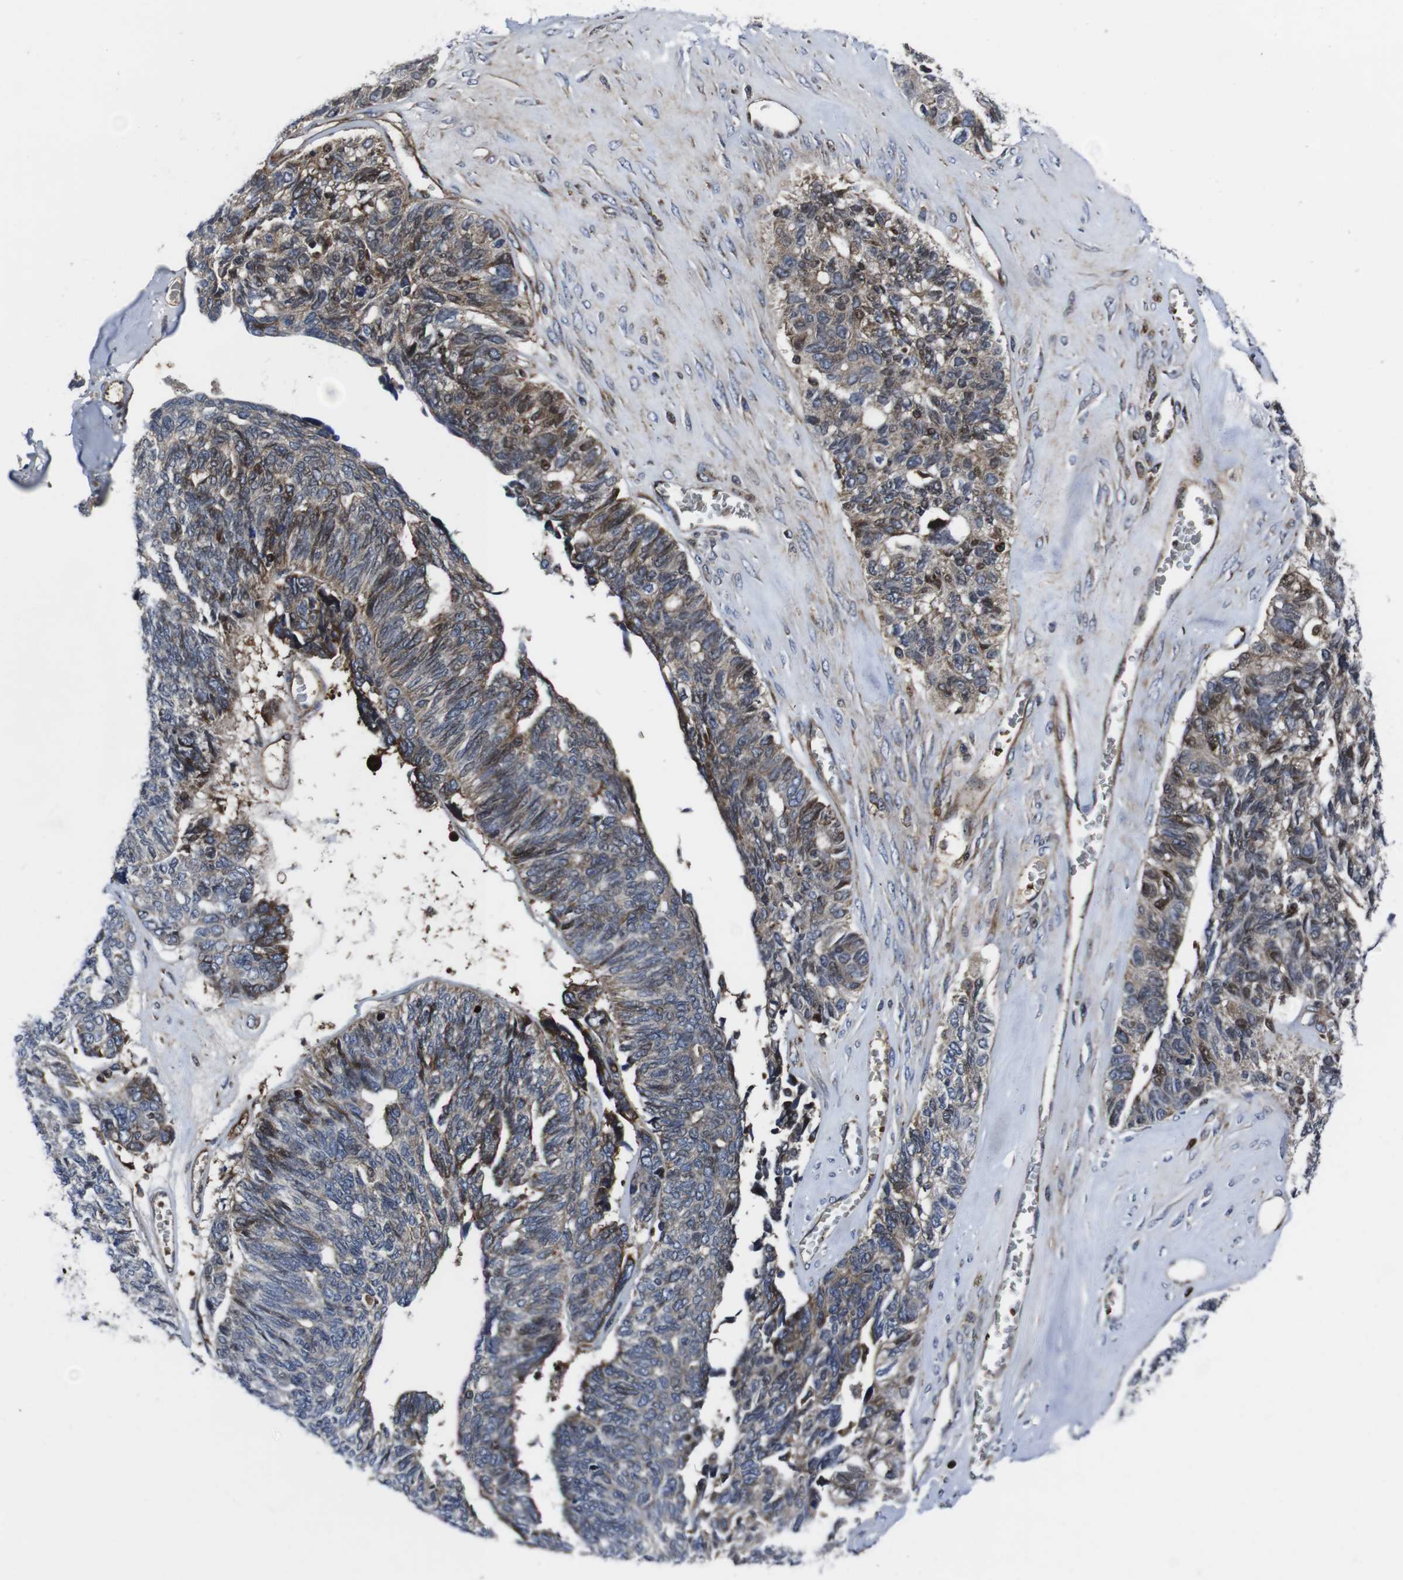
{"staining": {"intensity": "moderate", "quantity": "25%-75%", "location": "cytoplasmic/membranous,nuclear"}, "tissue": "ovarian cancer", "cell_type": "Tumor cells", "image_type": "cancer", "snomed": [{"axis": "morphology", "description": "Cystadenocarcinoma, serous, NOS"}, {"axis": "topography", "description": "Ovary"}], "caption": "Serous cystadenocarcinoma (ovarian) stained with a protein marker exhibits moderate staining in tumor cells.", "gene": "SMYD3", "patient": {"sex": "female", "age": 79}}